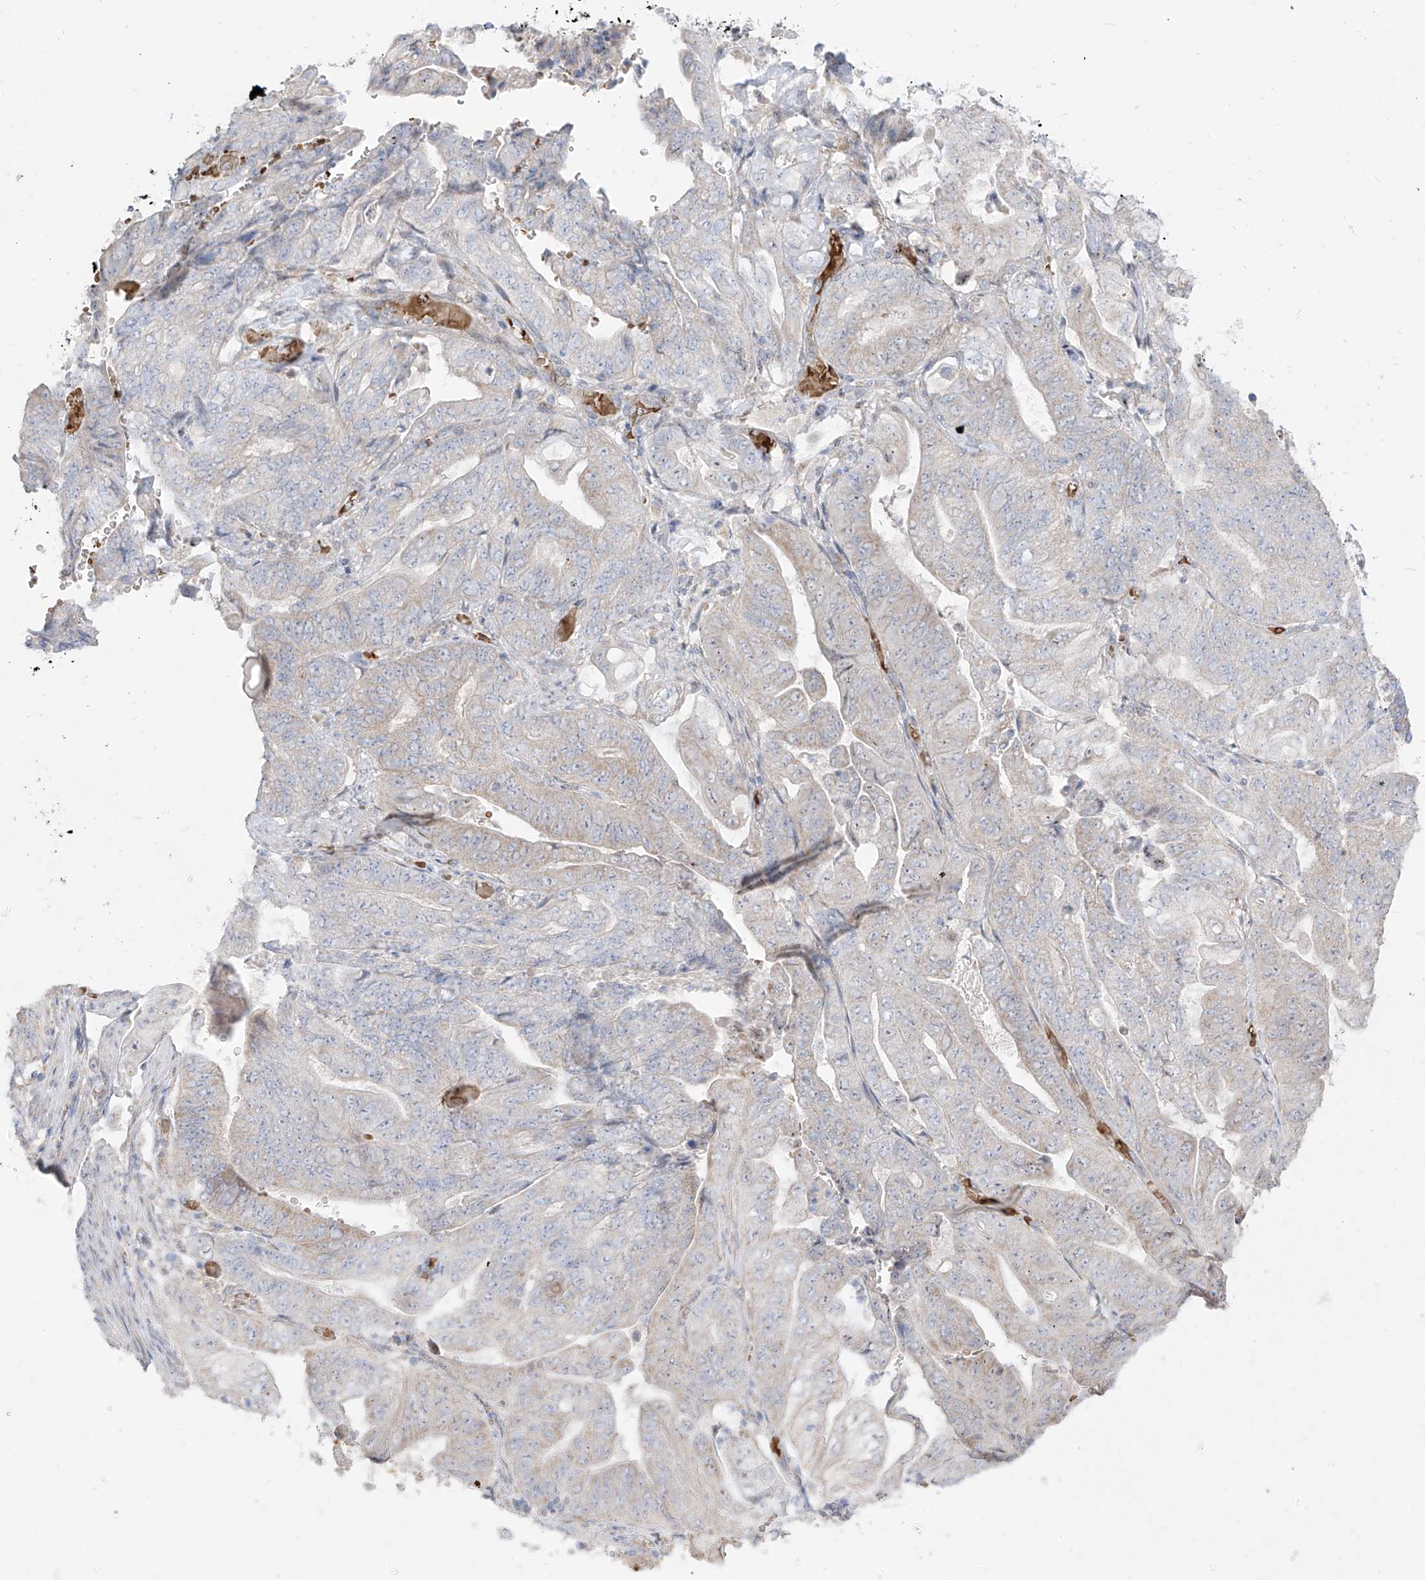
{"staining": {"intensity": "weak", "quantity": "<25%", "location": "cytoplasmic/membranous"}, "tissue": "stomach cancer", "cell_type": "Tumor cells", "image_type": "cancer", "snomed": [{"axis": "morphology", "description": "Adenocarcinoma, NOS"}, {"axis": "topography", "description": "Stomach"}], "caption": "A photomicrograph of human stomach cancer (adenocarcinoma) is negative for staining in tumor cells.", "gene": "ARHGEF40", "patient": {"sex": "female", "age": 73}}